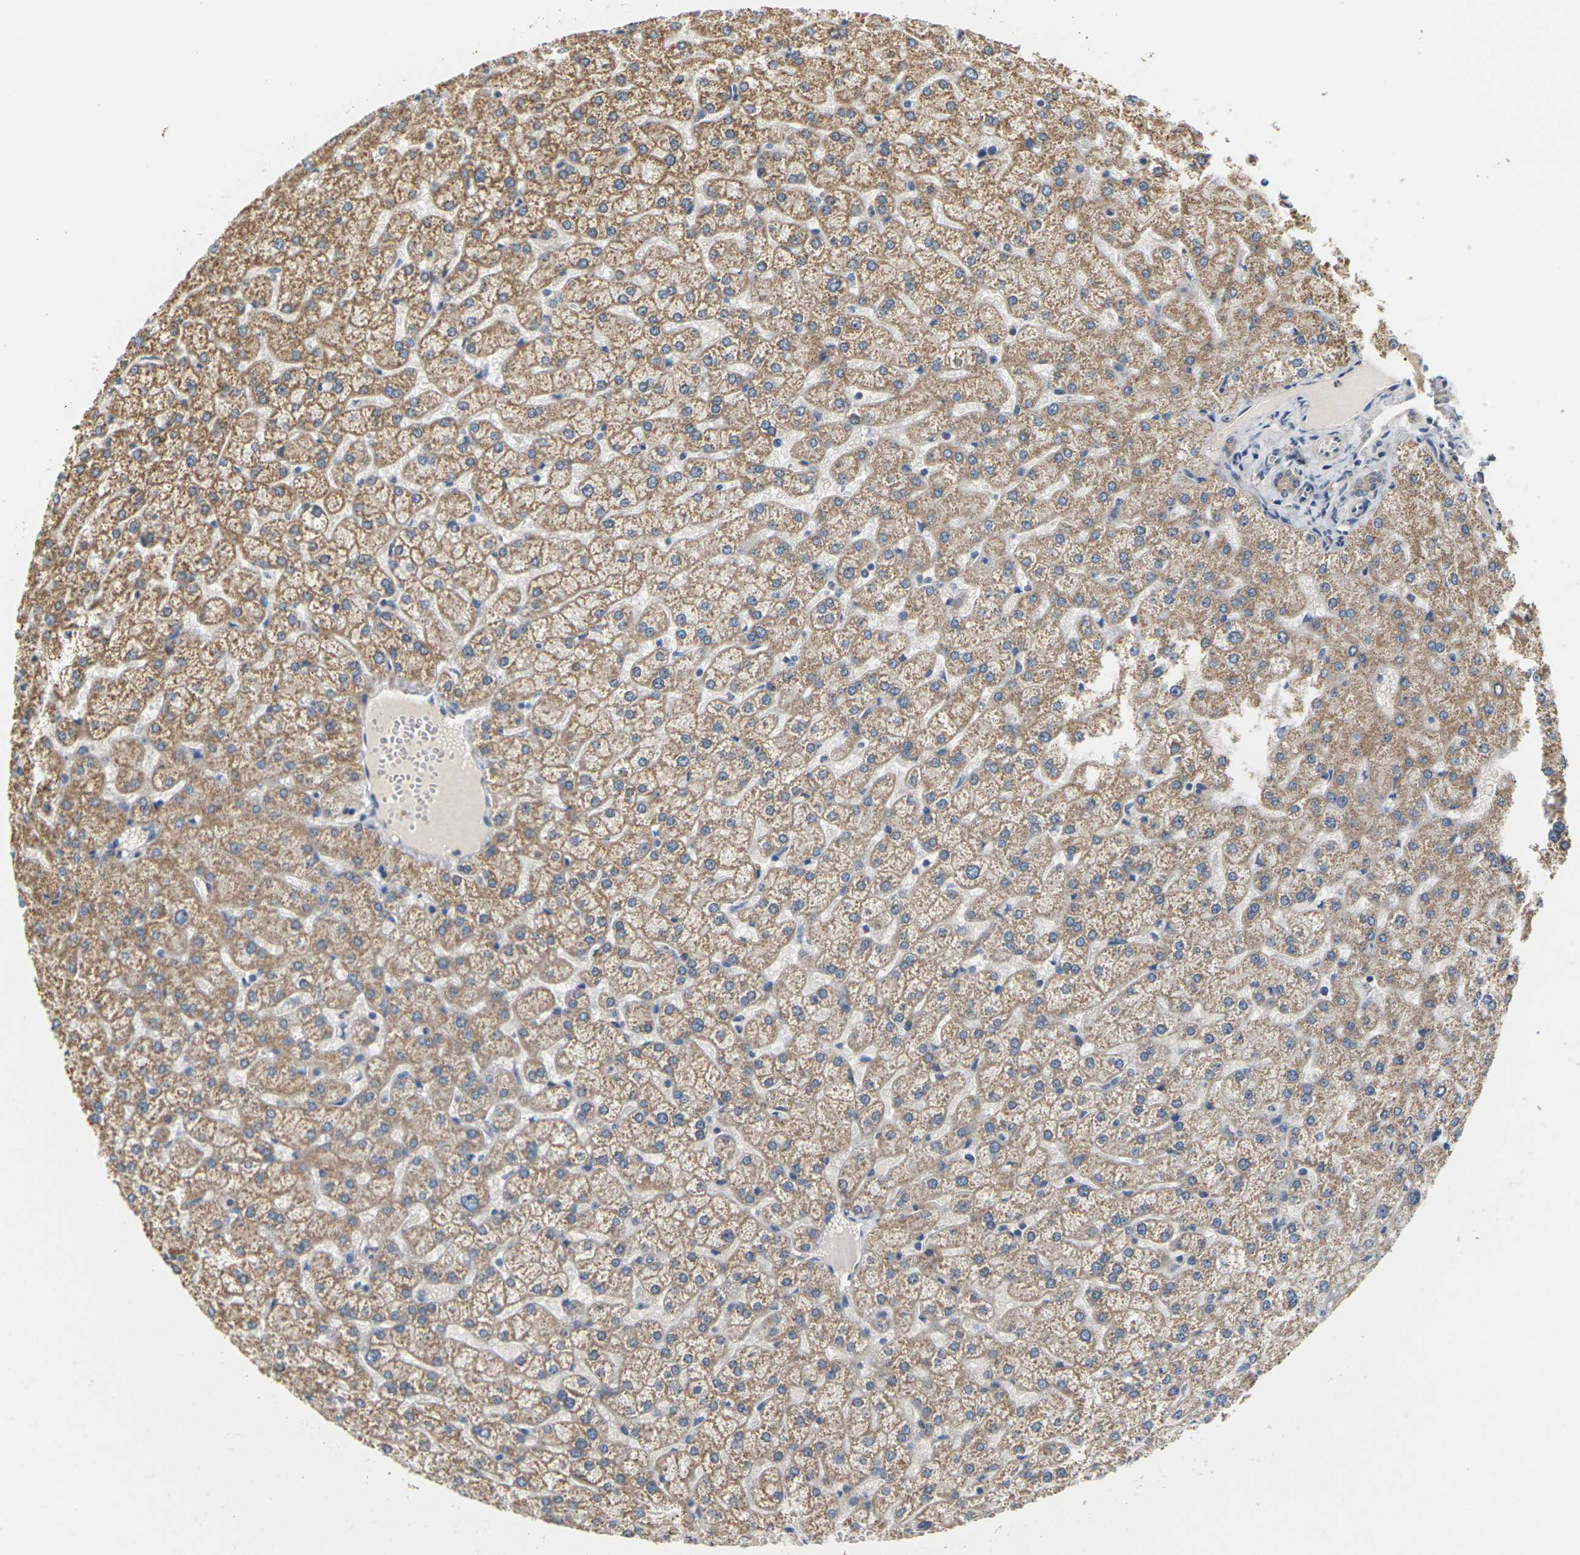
{"staining": {"intensity": "weak", "quantity": ">75%", "location": "cytoplasmic/membranous"}, "tissue": "liver", "cell_type": "Cholangiocytes", "image_type": "normal", "snomed": [{"axis": "morphology", "description": "Normal tissue, NOS"}, {"axis": "topography", "description": "Liver"}], "caption": "Immunohistochemistry (IHC) image of benign liver: liver stained using immunohistochemistry (IHC) reveals low levels of weak protein expression localized specifically in the cytoplasmic/membranous of cholangiocytes, appearing as a cytoplasmic/membranous brown color.", "gene": "PCDHB4", "patient": {"sex": "female", "age": 32}}